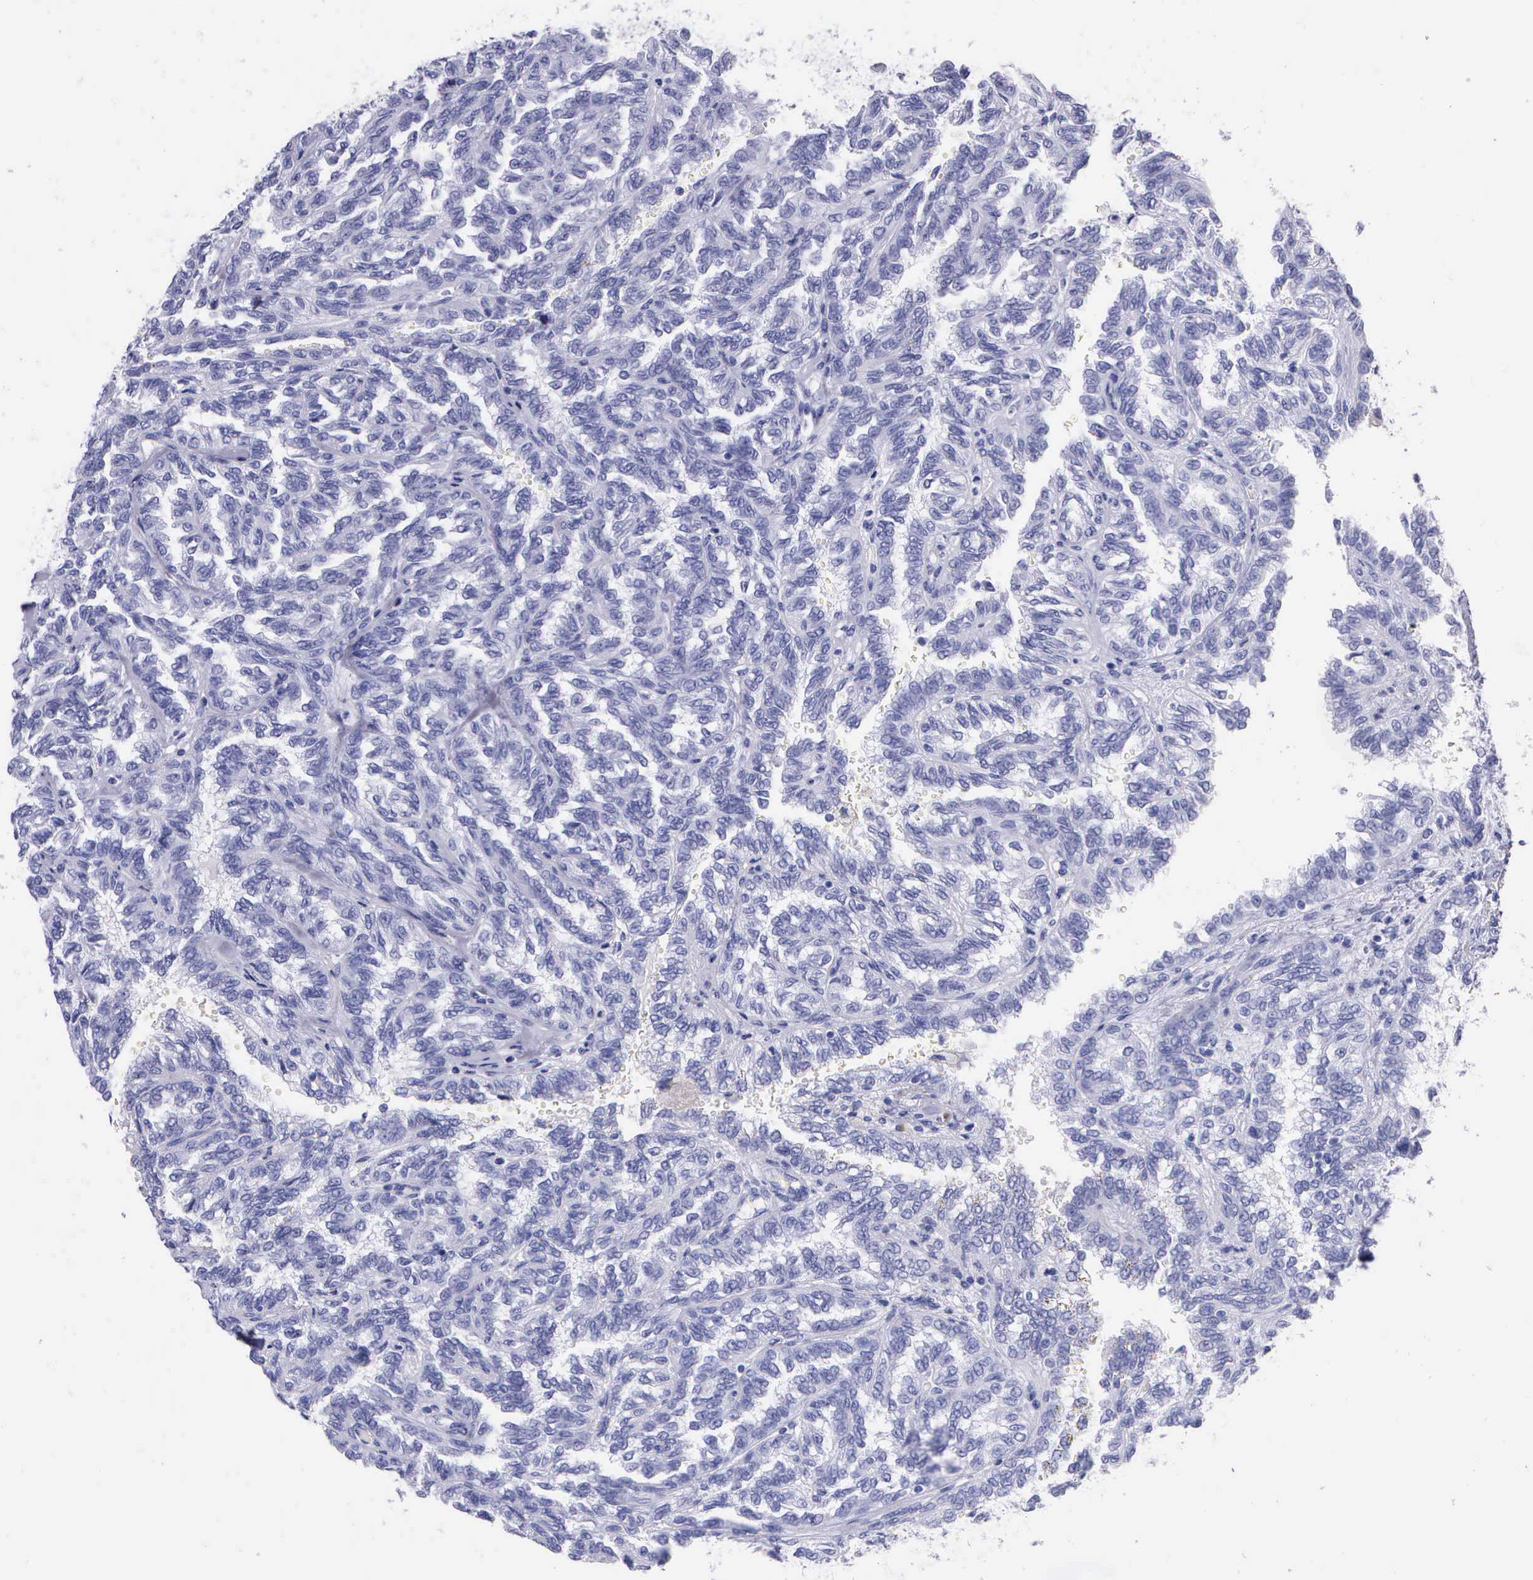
{"staining": {"intensity": "negative", "quantity": "none", "location": "none"}, "tissue": "renal cancer", "cell_type": "Tumor cells", "image_type": "cancer", "snomed": [{"axis": "morphology", "description": "Inflammation, NOS"}, {"axis": "morphology", "description": "Adenocarcinoma, NOS"}, {"axis": "topography", "description": "Kidney"}], "caption": "Immunohistochemical staining of adenocarcinoma (renal) reveals no significant staining in tumor cells.", "gene": "KLK3", "patient": {"sex": "male", "age": 68}}